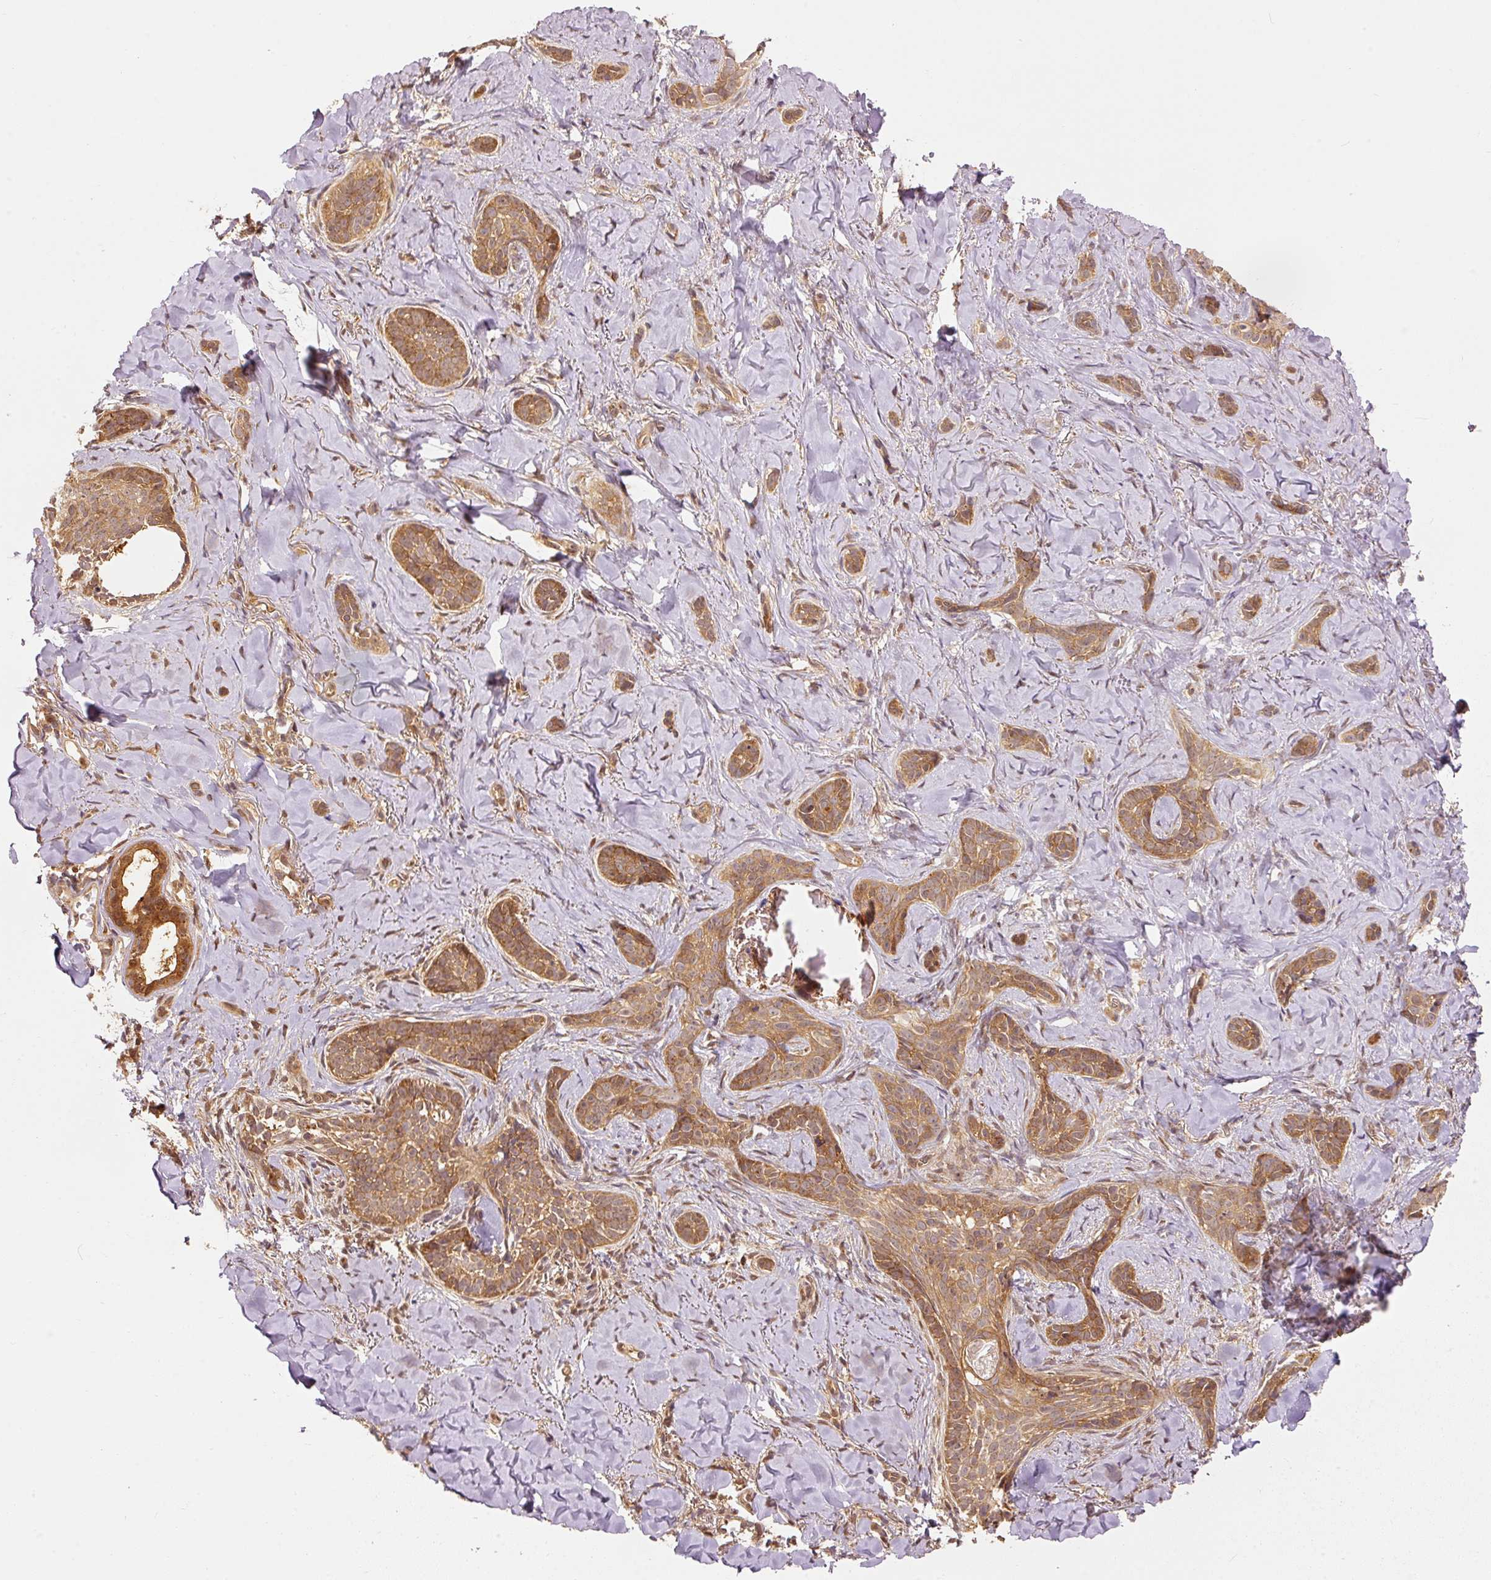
{"staining": {"intensity": "moderate", "quantity": ">75%", "location": "cytoplasmic/membranous"}, "tissue": "skin cancer", "cell_type": "Tumor cells", "image_type": "cancer", "snomed": [{"axis": "morphology", "description": "Basal cell carcinoma"}, {"axis": "topography", "description": "Skin"}], "caption": "The micrograph displays immunohistochemical staining of basal cell carcinoma (skin). There is moderate cytoplasmic/membranous positivity is appreciated in approximately >75% of tumor cells.", "gene": "EIF3B", "patient": {"sex": "female", "age": 55}}